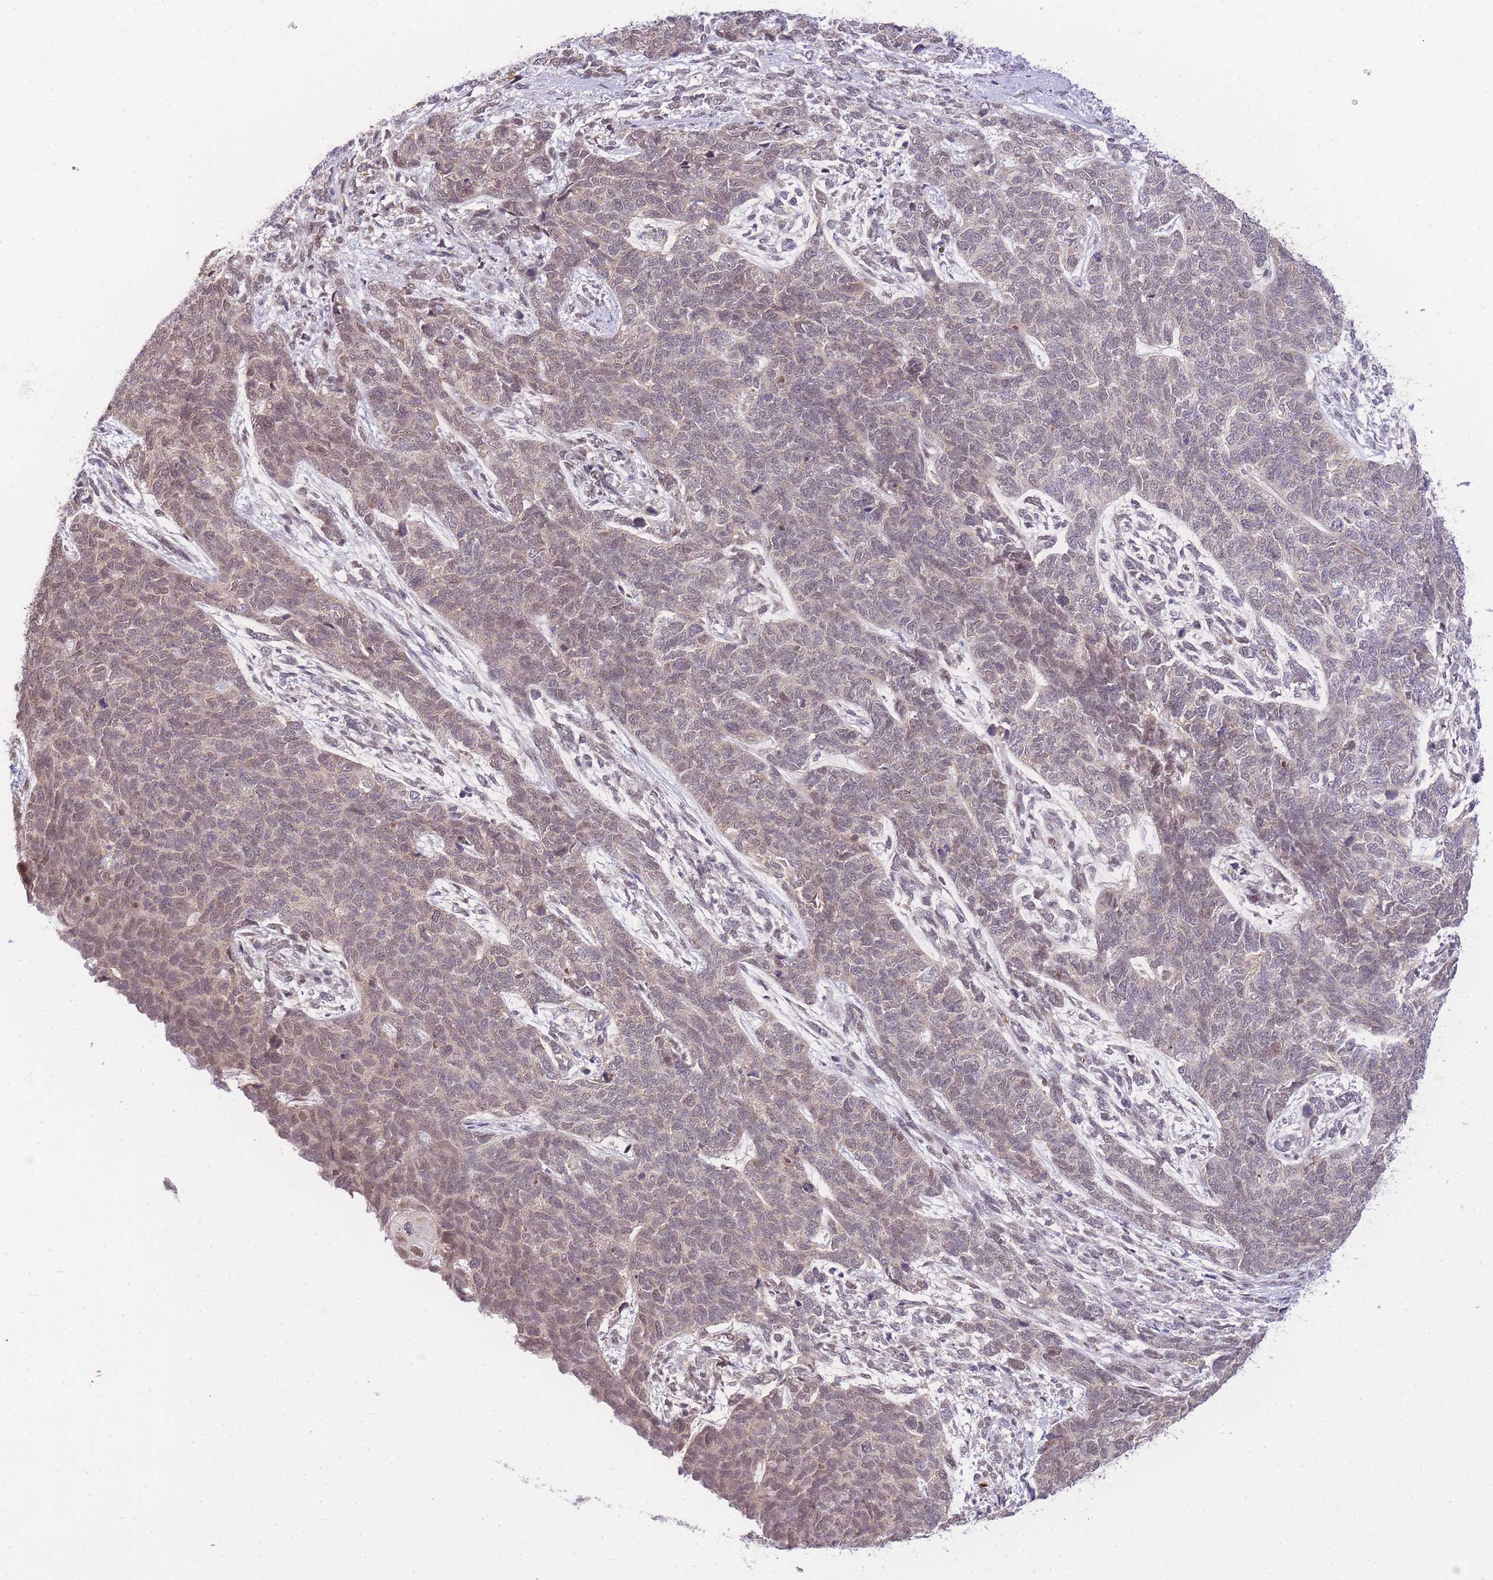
{"staining": {"intensity": "weak", "quantity": ">75%", "location": "cytoplasmic/membranous,nuclear"}, "tissue": "cervical cancer", "cell_type": "Tumor cells", "image_type": "cancer", "snomed": [{"axis": "morphology", "description": "Squamous cell carcinoma, NOS"}, {"axis": "topography", "description": "Cervix"}], "caption": "IHC of squamous cell carcinoma (cervical) shows low levels of weak cytoplasmic/membranous and nuclear staining in approximately >75% of tumor cells. (brown staining indicates protein expression, while blue staining denotes nuclei).", "gene": "PUS10", "patient": {"sex": "female", "age": 63}}